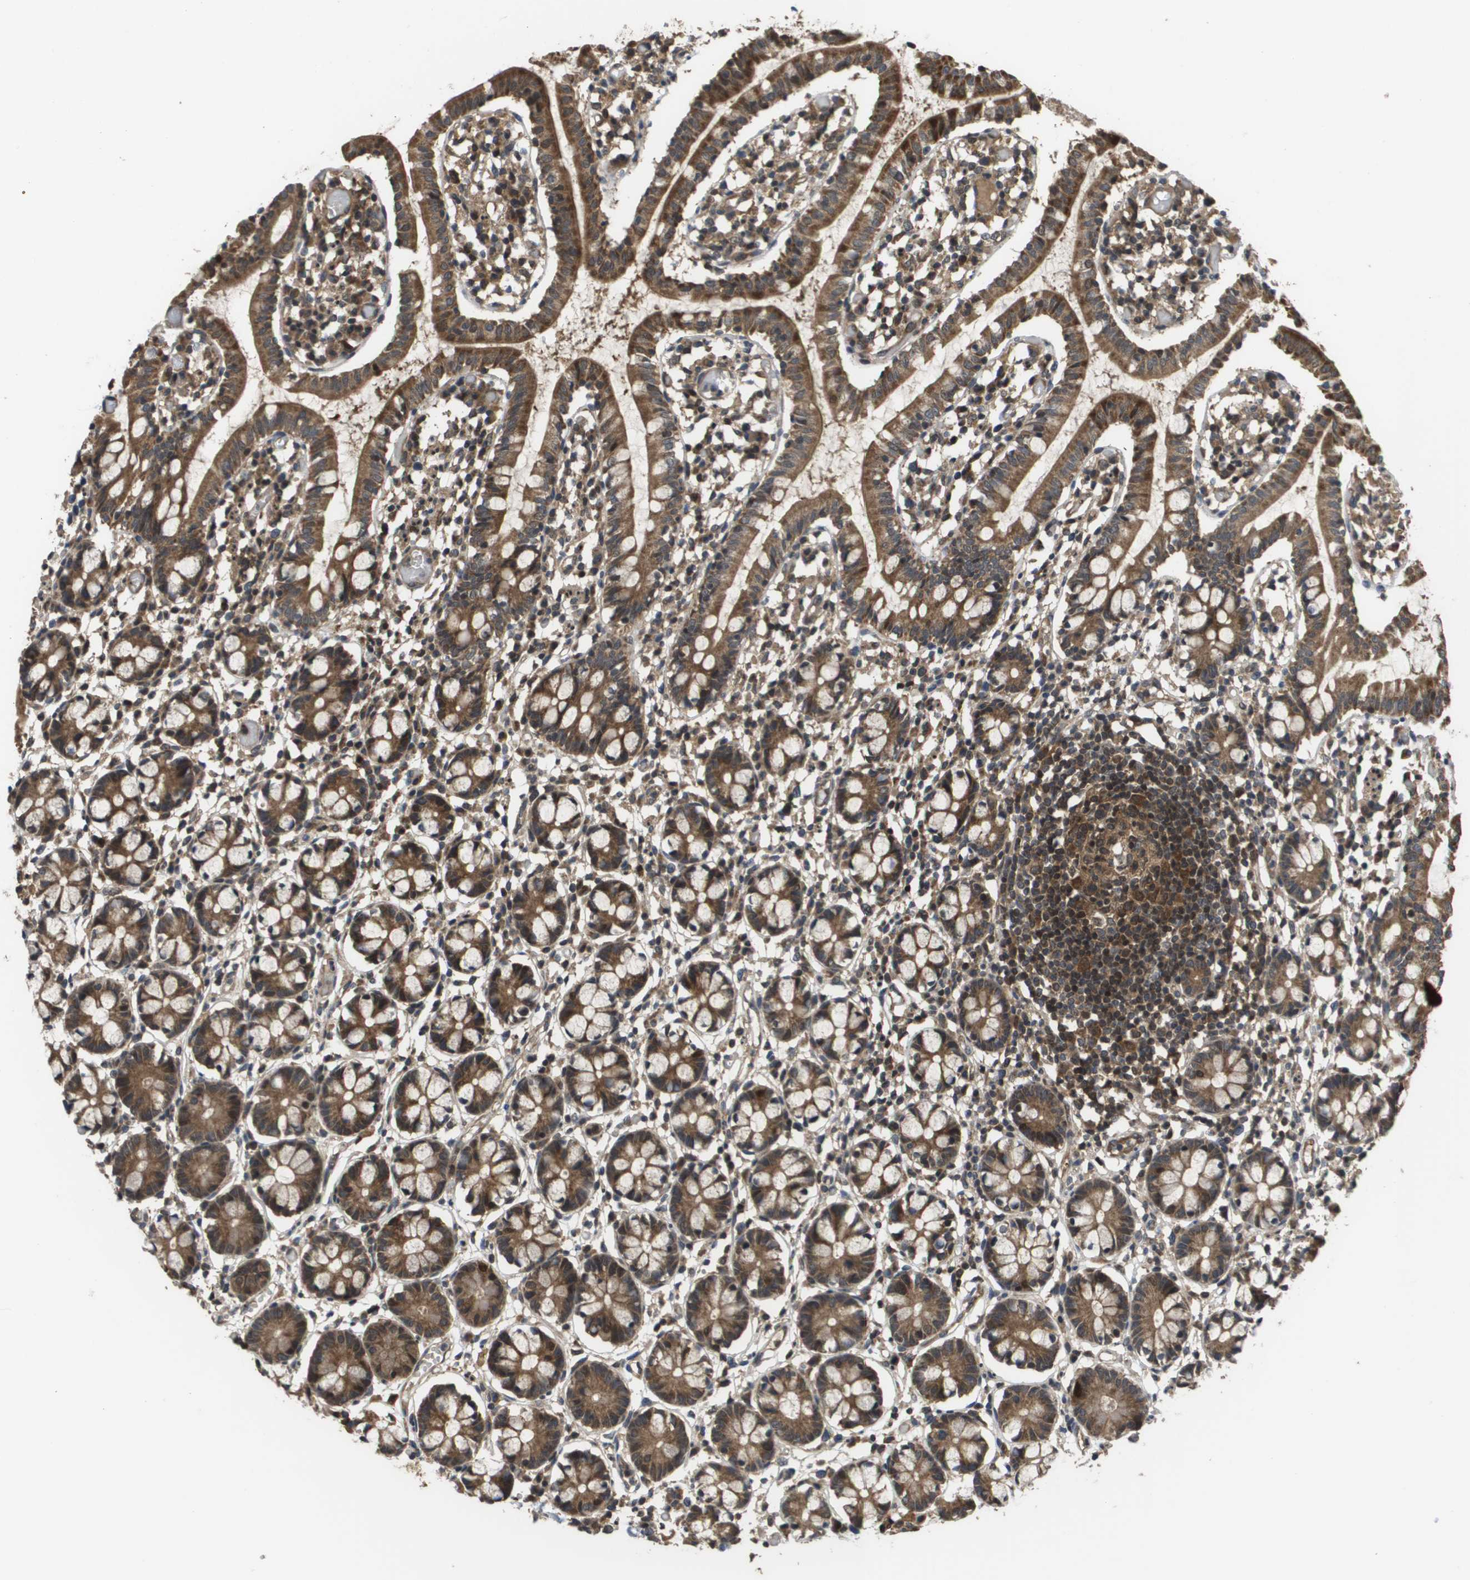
{"staining": {"intensity": "moderate", "quantity": ">75%", "location": "cytoplasmic/membranous"}, "tissue": "small intestine", "cell_type": "Glandular cells", "image_type": "normal", "snomed": [{"axis": "morphology", "description": "Normal tissue, NOS"}, {"axis": "morphology", "description": "Cystadenocarcinoma, serous, Metastatic site"}, {"axis": "topography", "description": "Small intestine"}], "caption": "Protein expression analysis of unremarkable small intestine exhibits moderate cytoplasmic/membranous staining in about >75% of glandular cells. Immunohistochemistry (ihc) stains the protein in brown and the nuclei are stained blue.", "gene": "RBM38", "patient": {"sex": "female", "age": 61}}